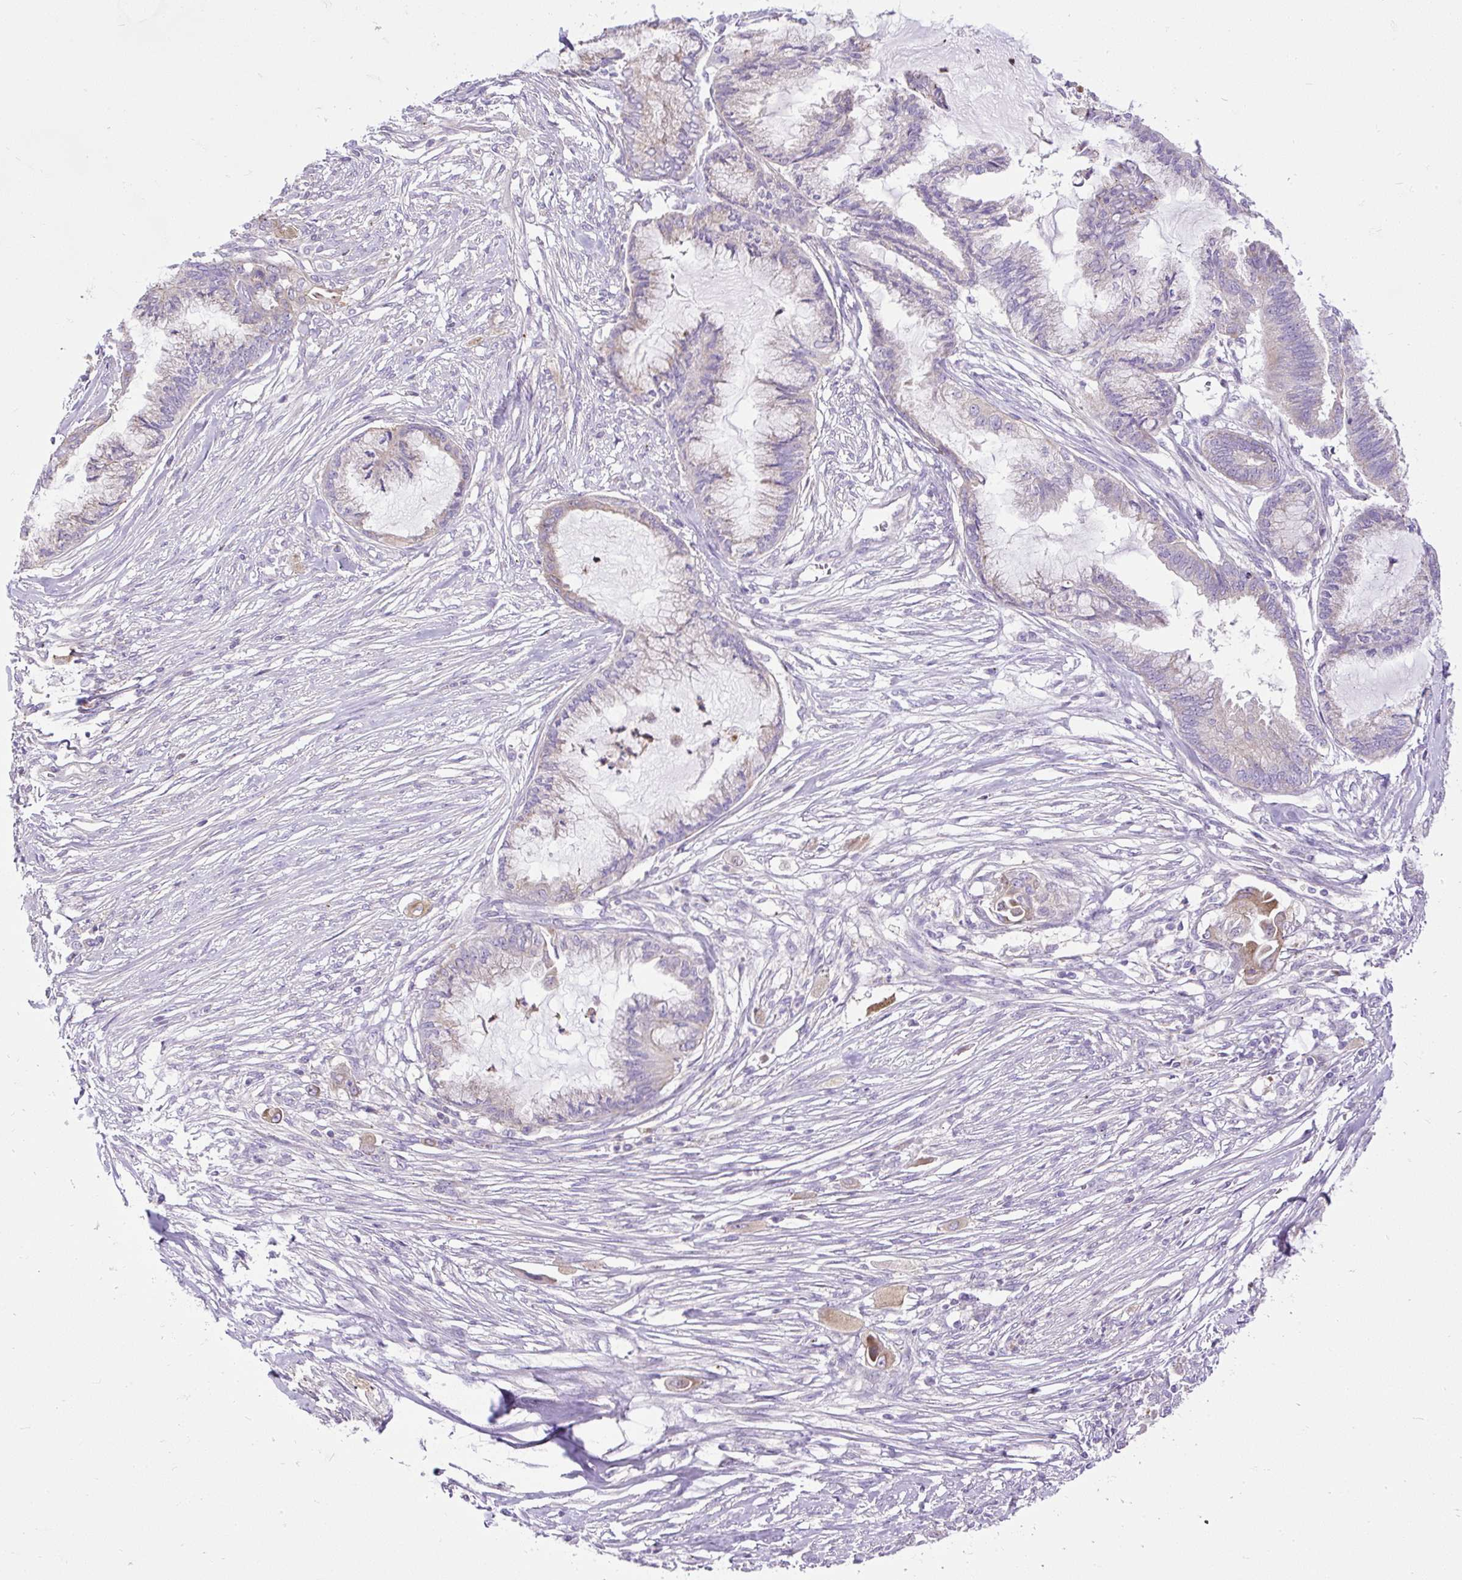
{"staining": {"intensity": "negative", "quantity": "none", "location": "none"}, "tissue": "endometrial cancer", "cell_type": "Tumor cells", "image_type": "cancer", "snomed": [{"axis": "morphology", "description": "Adenocarcinoma, NOS"}, {"axis": "topography", "description": "Endometrium"}], "caption": "Micrograph shows no significant protein positivity in tumor cells of endometrial adenocarcinoma.", "gene": "CFAP47", "patient": {"sex": "female", "age": 86}}